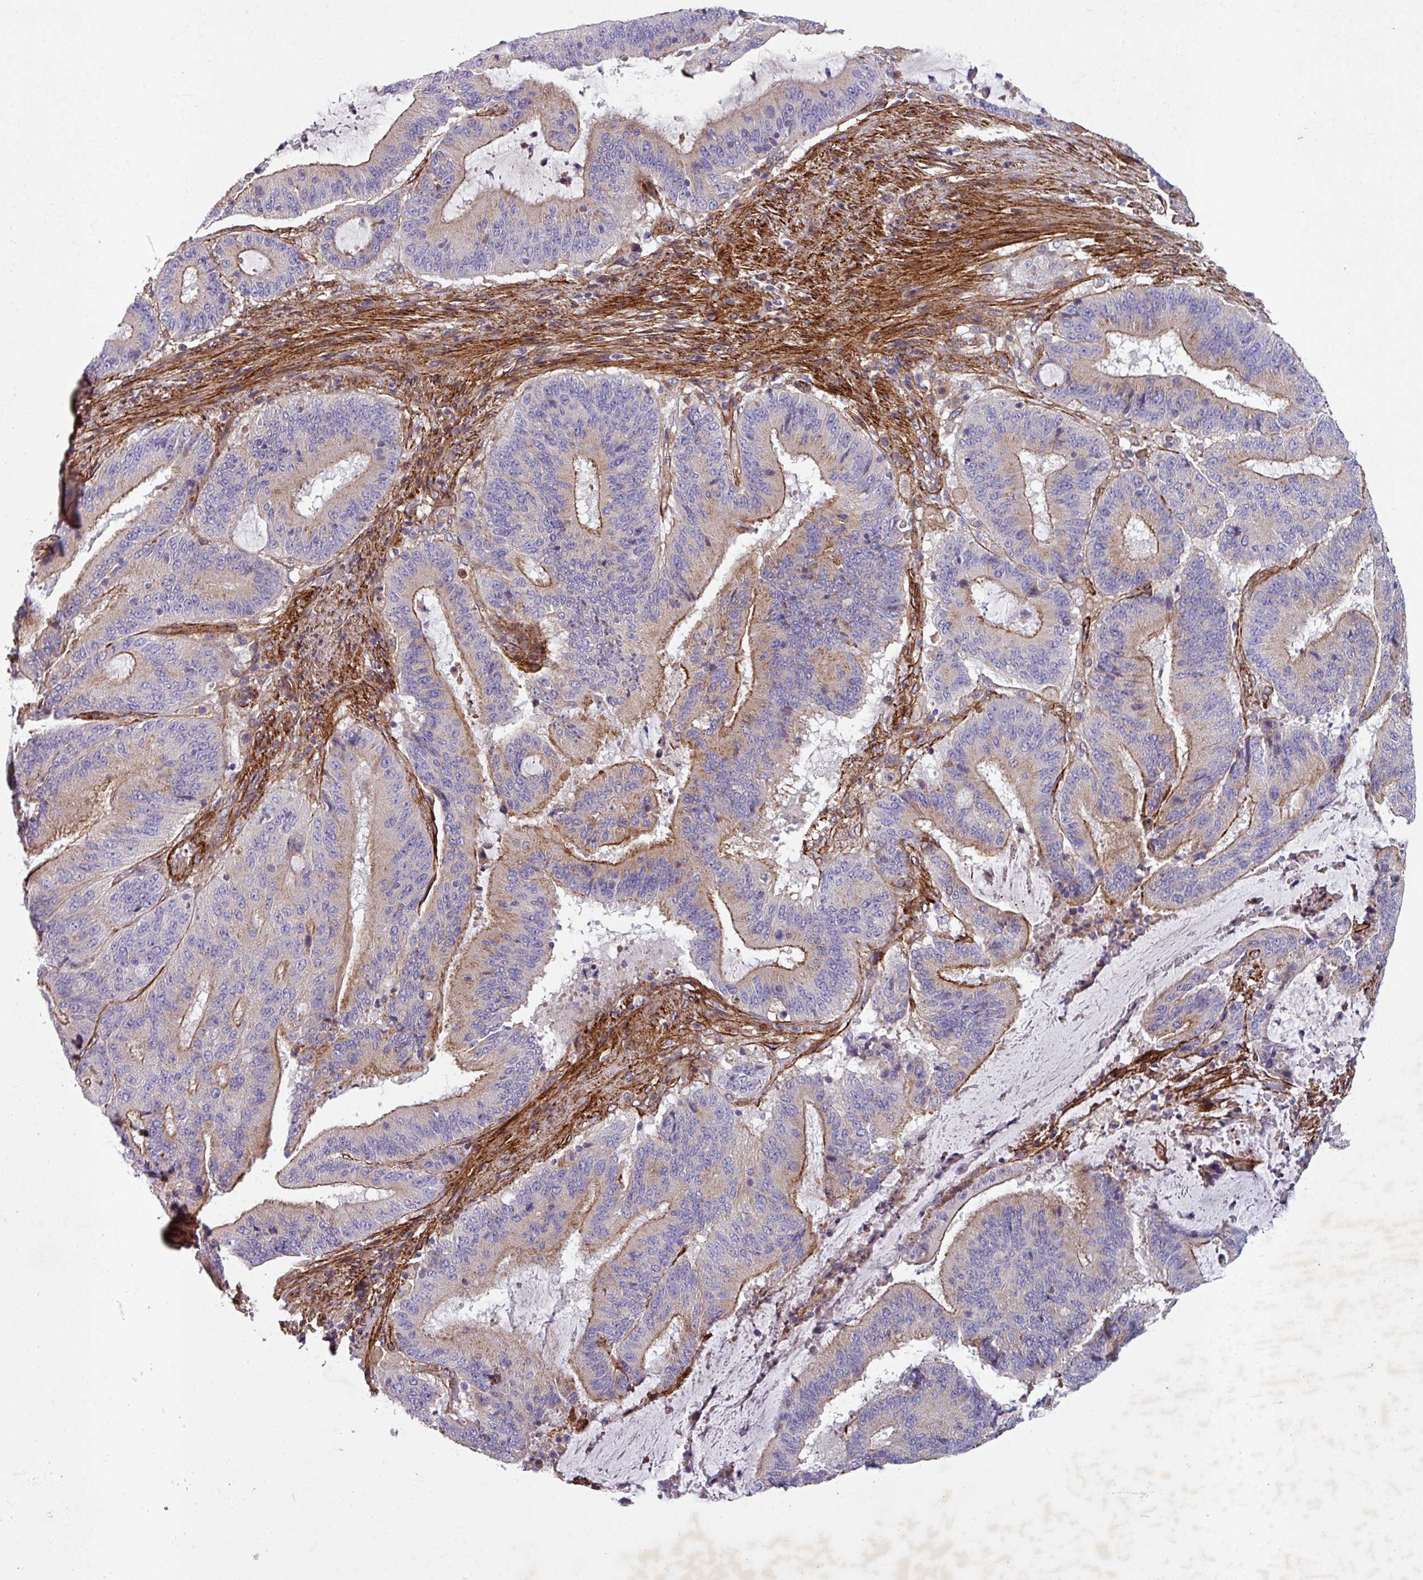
{"staining": {"intensity": "moderate", "quantity": ">75%", "location": "cytoplasmic/membranous"}, "tissue": "liver cancer", "cell_type": "Tumor cells", "image_type": "cancer", "snomed": [{"axis": "morphology", "description": "Normal tissue, NOS"}, {"axis": "morphology", "description": "Cholangiocarcinoma"}, {"axis": "topography", "description": "Liver"}, {"axis": "topography", "description": "Peripheral nerve tissue"}], "caption": "Immunohistochemical staining of liver cholangiocarcinoma displays moderate cytoplasmic/membranous protein staining in about >75% of tumor cells. (DAB (3,3'-diaminobenzidine) IHC with brightfield microscopy, high magnification).", "gene": "ATP2C2", "patient": {"sex": "female", "age": 73}}